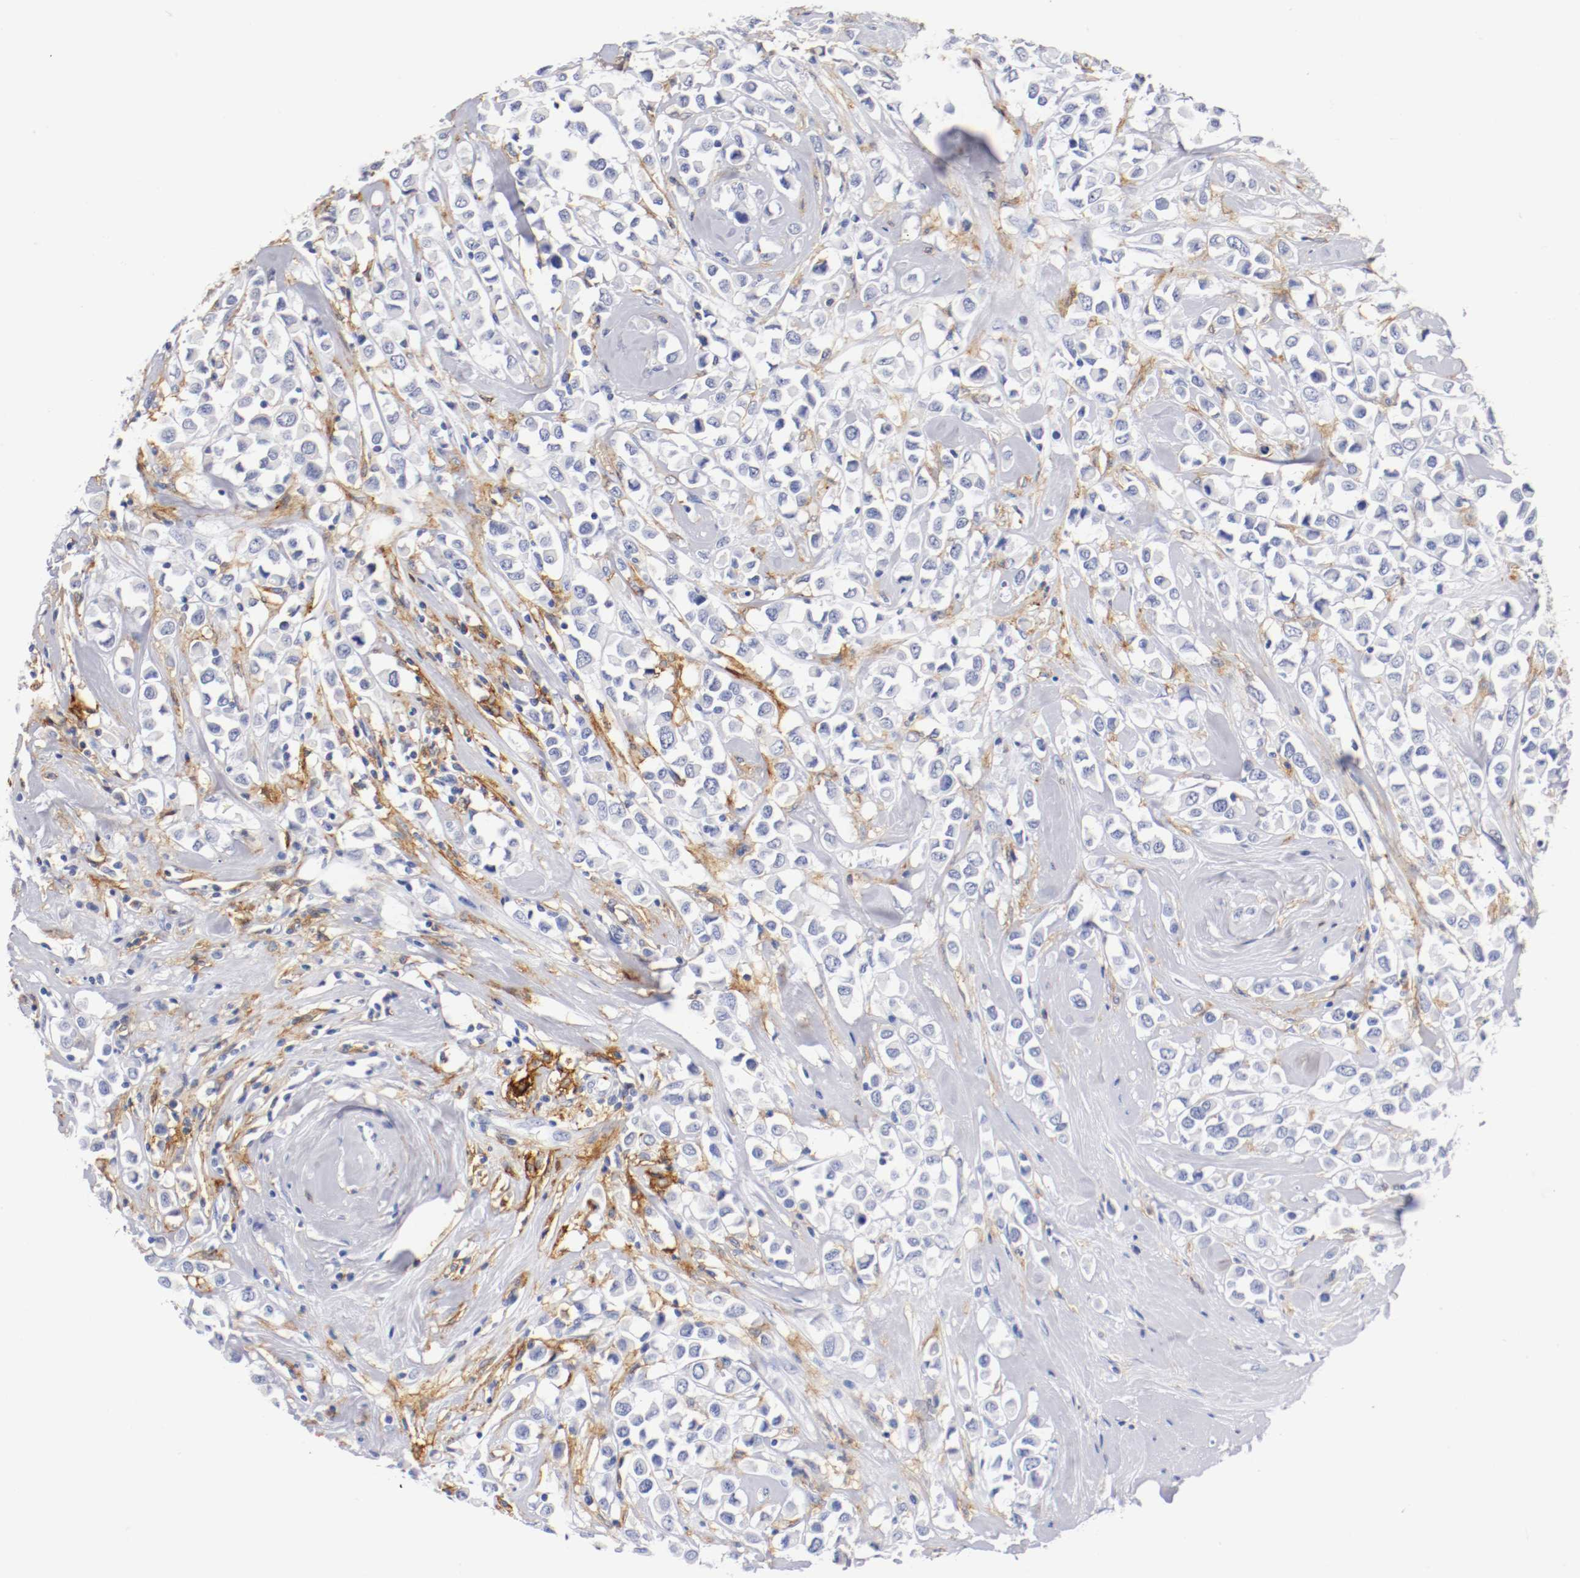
{"staining": {"intensity": "negative", "quantity": "none", "location": "none"}, "tissue": "breast cancer", "cell_type": "Tumor cells", "image_type": "cancer", "snomed": [{"axis": "morphology", "description": "Duct carcinoma"}, {"axis": "topography", "description": "Breast"}], "caption": "A photomicrograph of human breast invasive ductal carcinoma is negative for staining in tumor cells. (DAB (3,3'-diaminobenzidine) IHC visualized using brightfield microscopy, high magnification).", "gene": "ITGAX", "patient": {"sex": "female", "age": 61}}